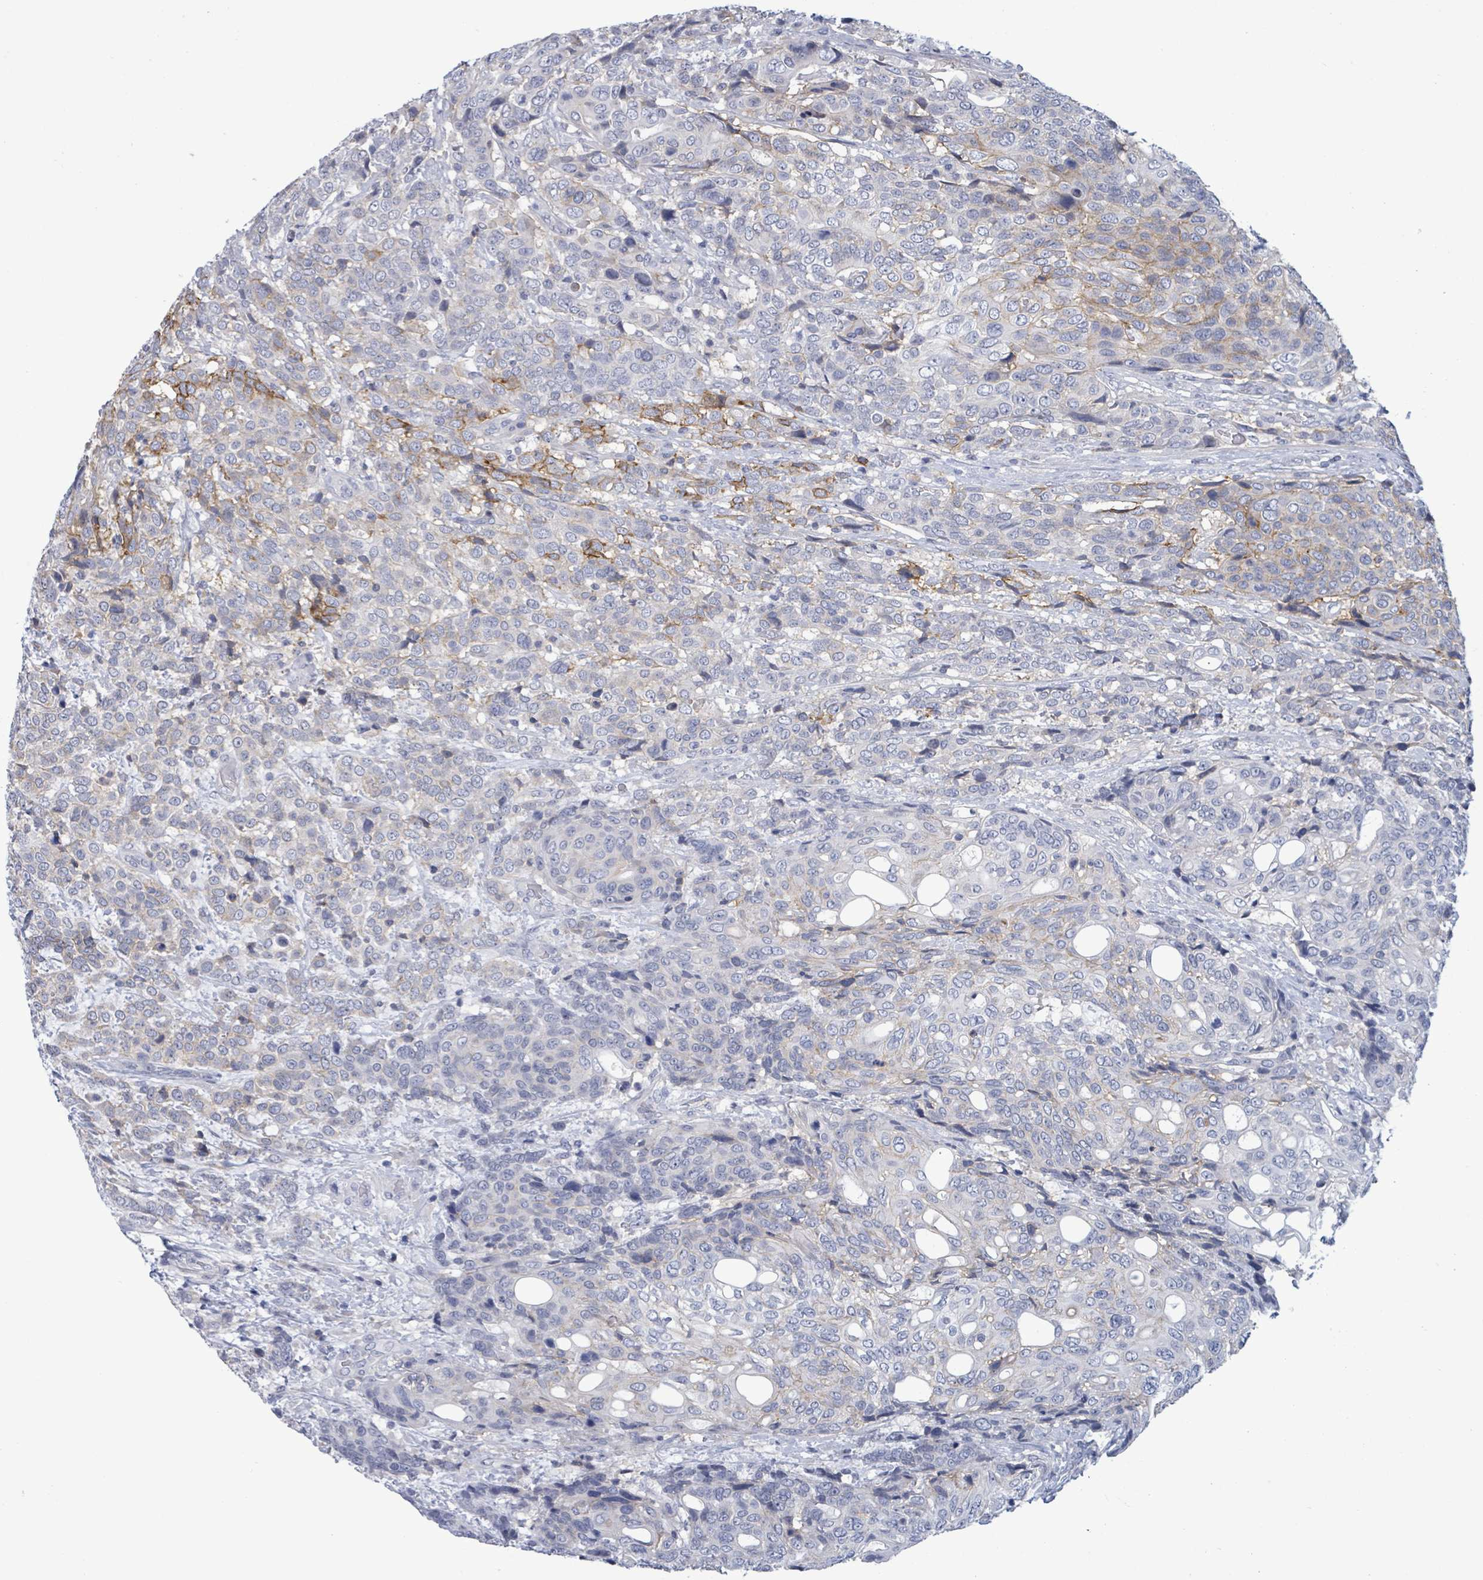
{"staining": {"intensity": "strong", "quantity": "<25%", "location": "cytoplasmic/membranous"}, "tissue": "urothelial cancer", "cell_type": "Tumor cells", "image_type": "cancer", "snomed": [{"axis": "morphology", "description": "Urothelial carcinoma, High grade"}, {"axis": "topography", "description": "Urinary bladder"}], "caption": "Human urothelial carcinoma (high-grade) stained with a brown dye exhibits strong cytoplasmic/membranous positive staining in about <25% of tumor cells.", "gene": "BSG", "patient": {"sex": "female", "age": 70}}